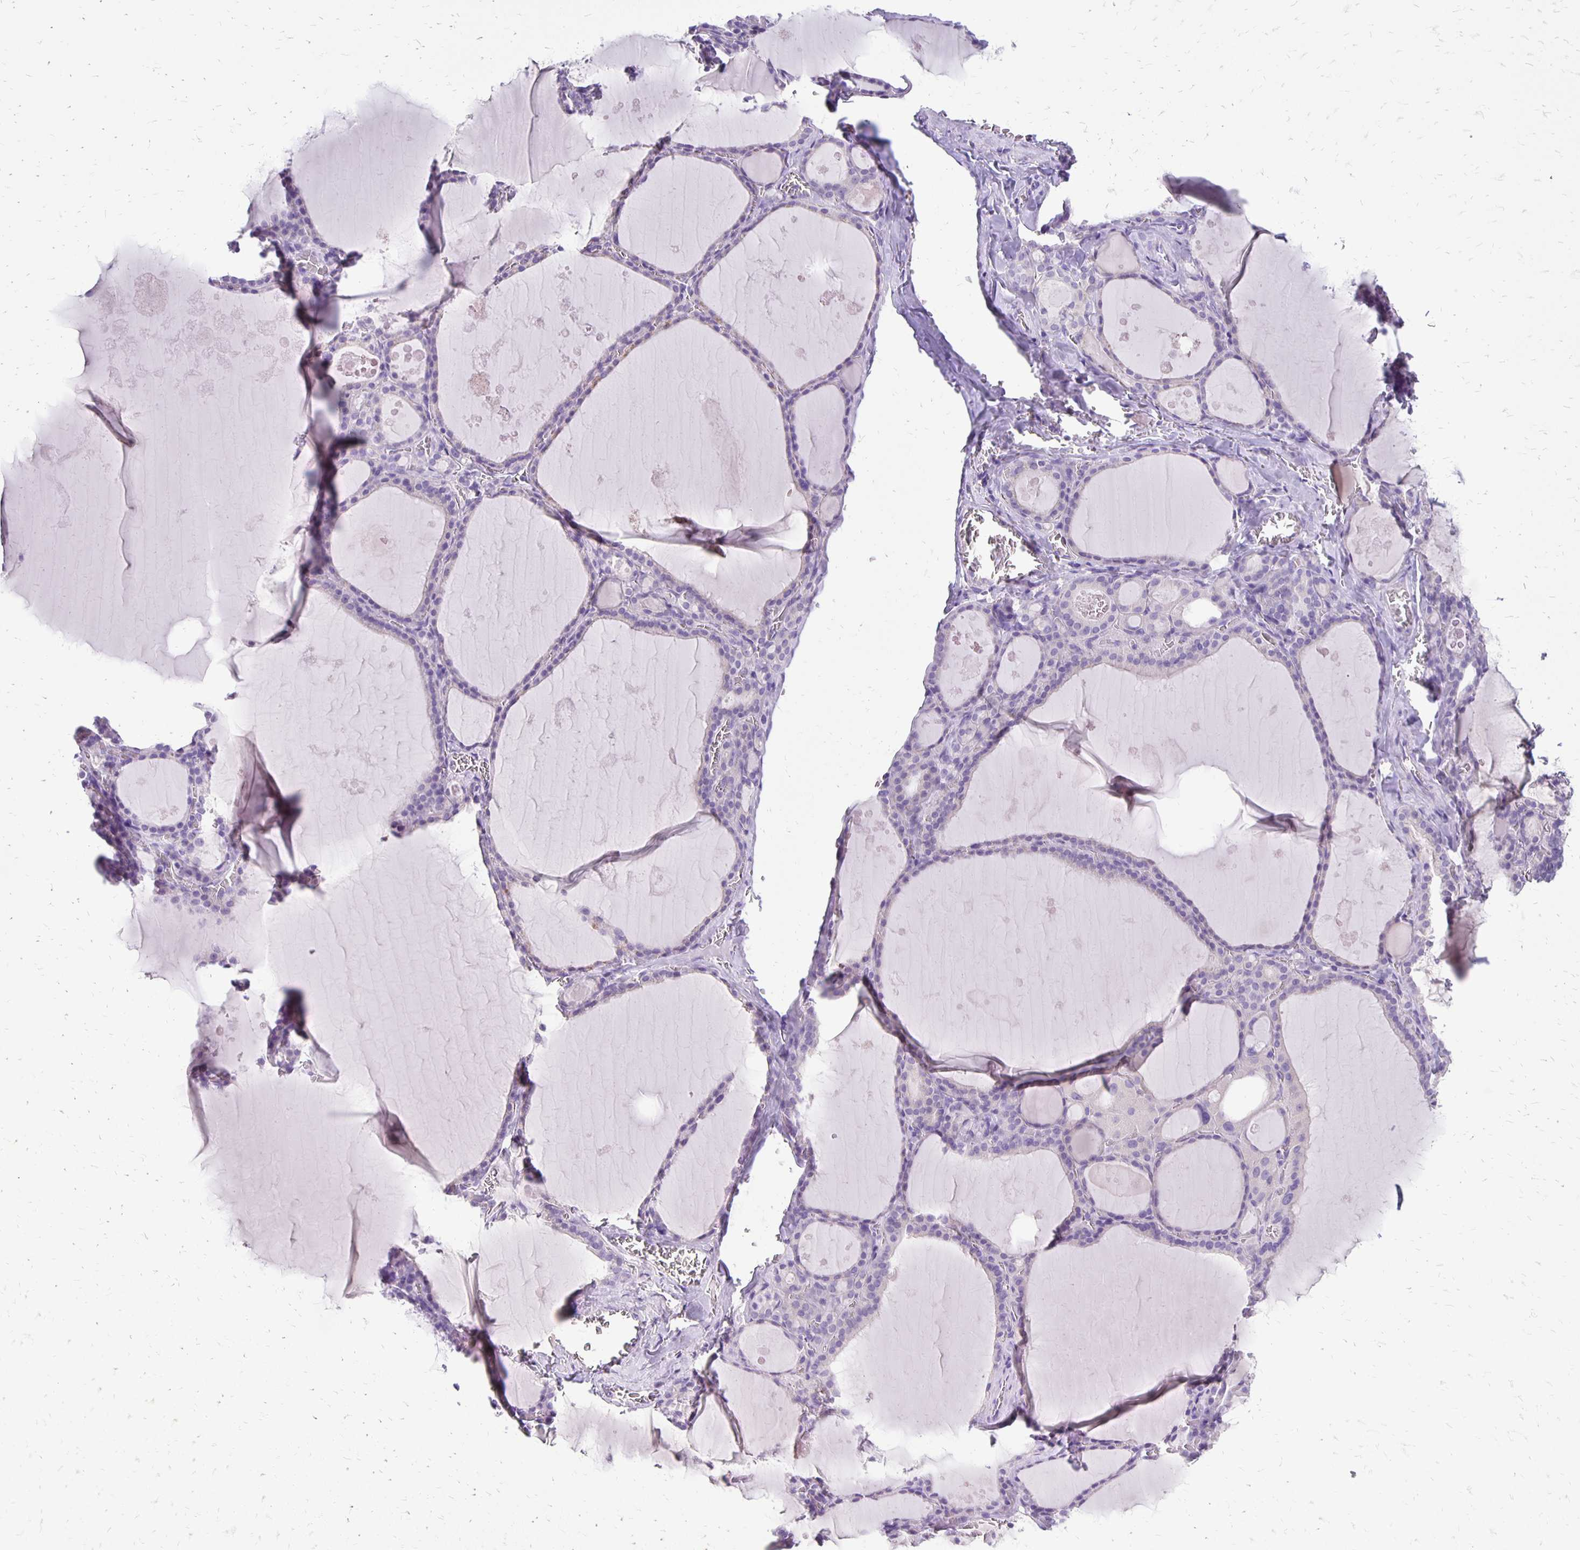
{"staining": {"intensity": "negative", "quantity": "none", "location": "none"}, "tissue": "thyroid gland", "cell_type": "Glandular cells", "image_type": "normal", "snomed": [{"axis": "morphology", "description": "Normal tissue, NOS"}, {"axis": "topography", "description": "Thyroid gland"}], "caption": "Immunohistochemistry micrograph of benign human thyroid gland stained for a protein (brown), which reveals no positivity in glandular cells. Brightfield microscopy of immunohistochemistry (IHC) stained with DAB (3,3'-diaminobenzidine) (brown) and hematoxylin (blue), captured at high magnification.", "gene": "ANKRD45", "patient": {"sex": "male", "age": 56}}